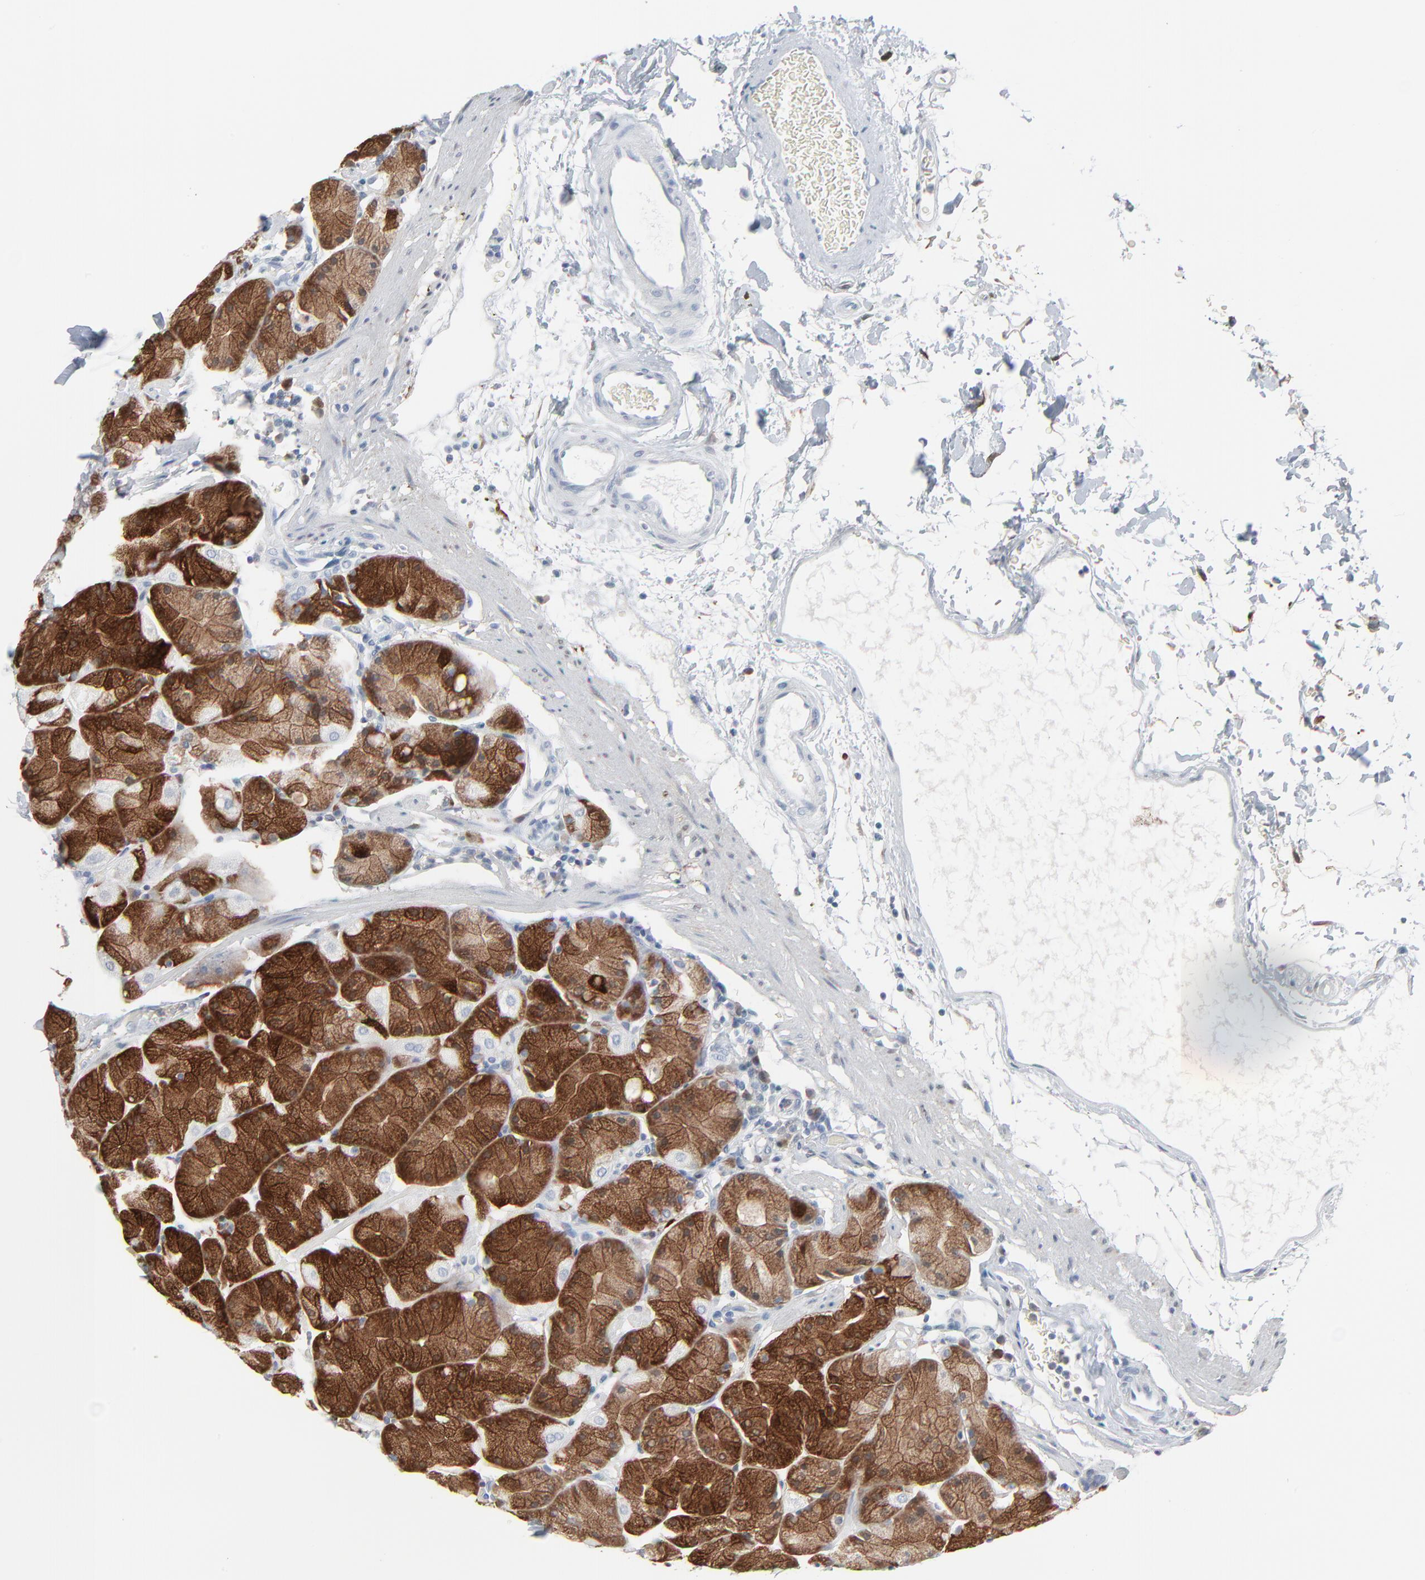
{"staining": {"intensity": "strong", "quantity": ">75%", "location": "cytoplasmic/membranous"}, "tissue": "stomach", "cell_type": "Glandular cells", "image_type": "normal", "snomed": [{"axis": "morphology", "description": "Normal tissue, NOS"}, {"axis": "topography", "description": "Stomach, upper"}, {"axis": "topography", "description": "Stomach"}], "caption": "Glandular cells display strong cytoplasmic/membranous expression in about >75% of cells in normal stomach.", "gene": "PHGDH", "patient": {"sex": "male", "age": 76}}